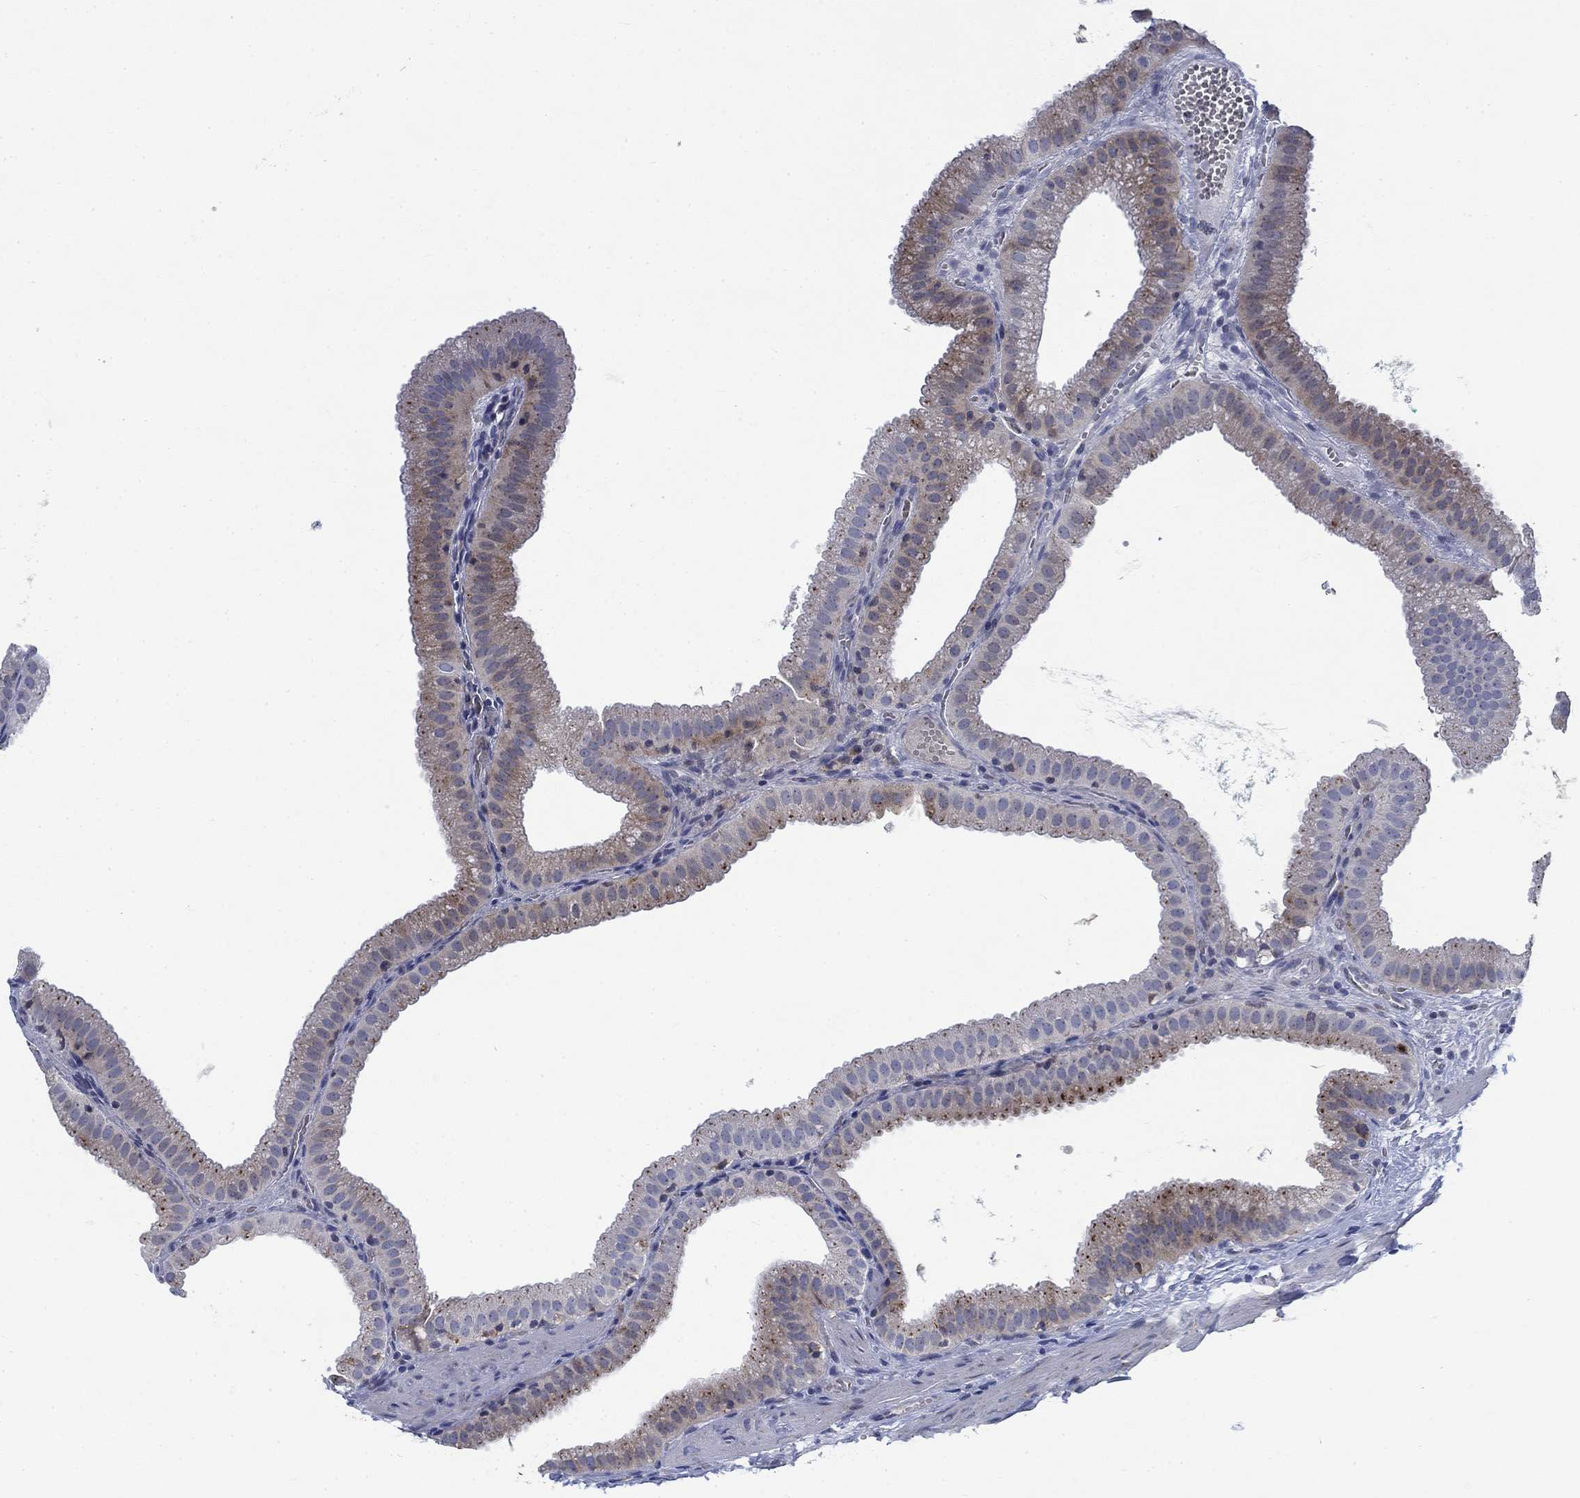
{"staining": {"intensity": "weak", "quantity": "25%-75%", "location": "cytoplasmic/membranous"}, "tissue": "gallbladder", "cell_type": "Glandular cells", "image_type": "normal", "snomed": [{"axis": "morphology", "description": "Normal tissue, NOS"}, {"axis": "topography", "description": "Gallbladder"}], "caption": "Unremarkable gallbladder was stained to show a protein in brown. There is low levels of weak cytoplasmic/membranous positivity in approximately 25%-75% of glandular cells.", "gene": "MMP24", "patient": {"sex": "male", "age": 67}}